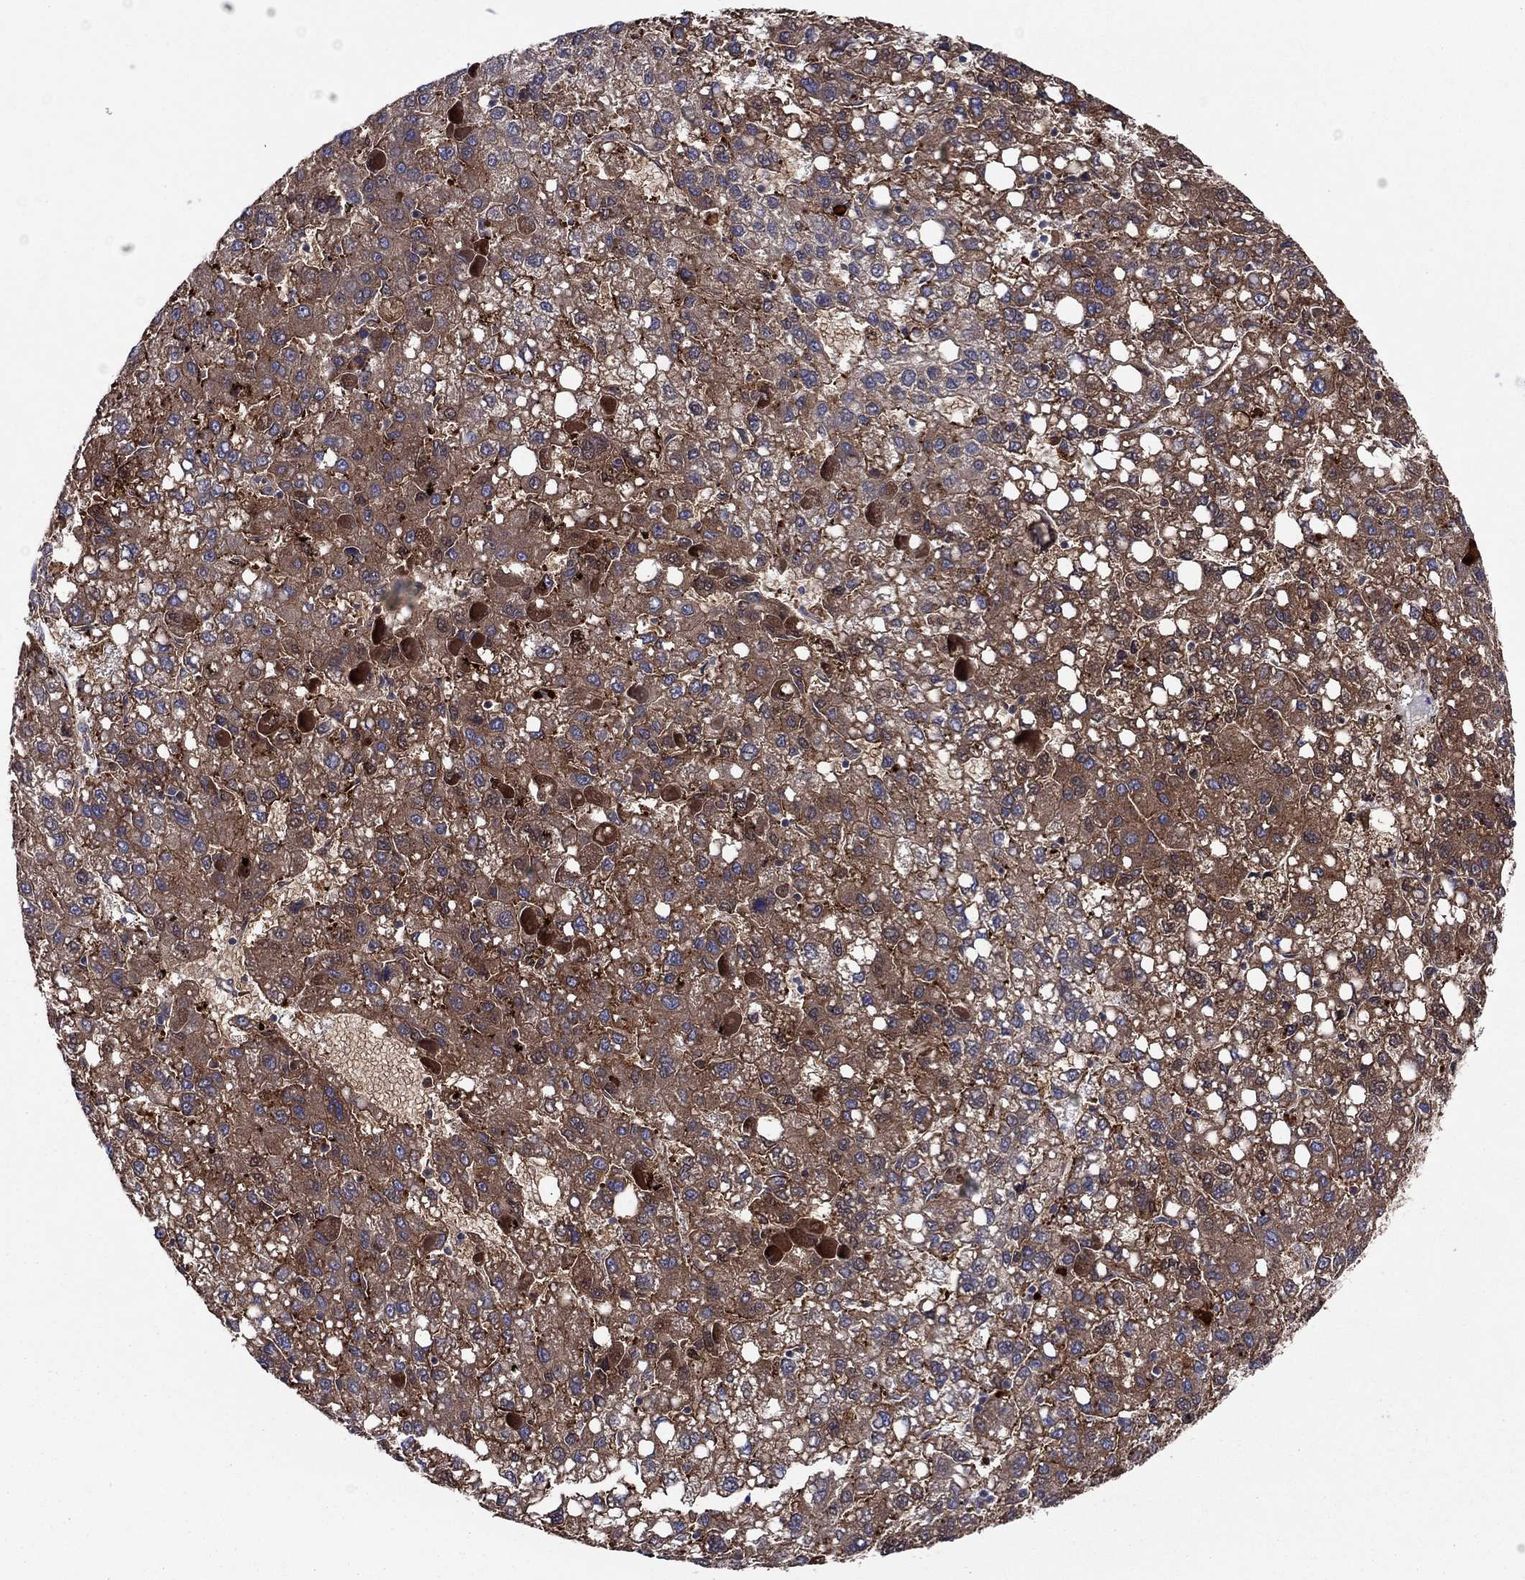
{"staining": {"intensity": "moderate", "quantity": ">75%", "location": "cytoplasmic/membranous"}, "tissue": "liver cancer", "cell_type": "Tumor cells", "image_type": "cancer", "snomed": [{"axis": "morphology", "description": "Carcinoma, Hepatocellular, NOS"}, {"axis": "topography", "description": "Liver"}], "caption": "Protein expression analysis of liver cancer shows moderate cytoplasmic/membranous expression in about >75% of tumor cells. (Brightfield microscopy of DAB IHC at high magnification).", "gene": "HPX", "patient": {"sex": "female", "age": 82}}